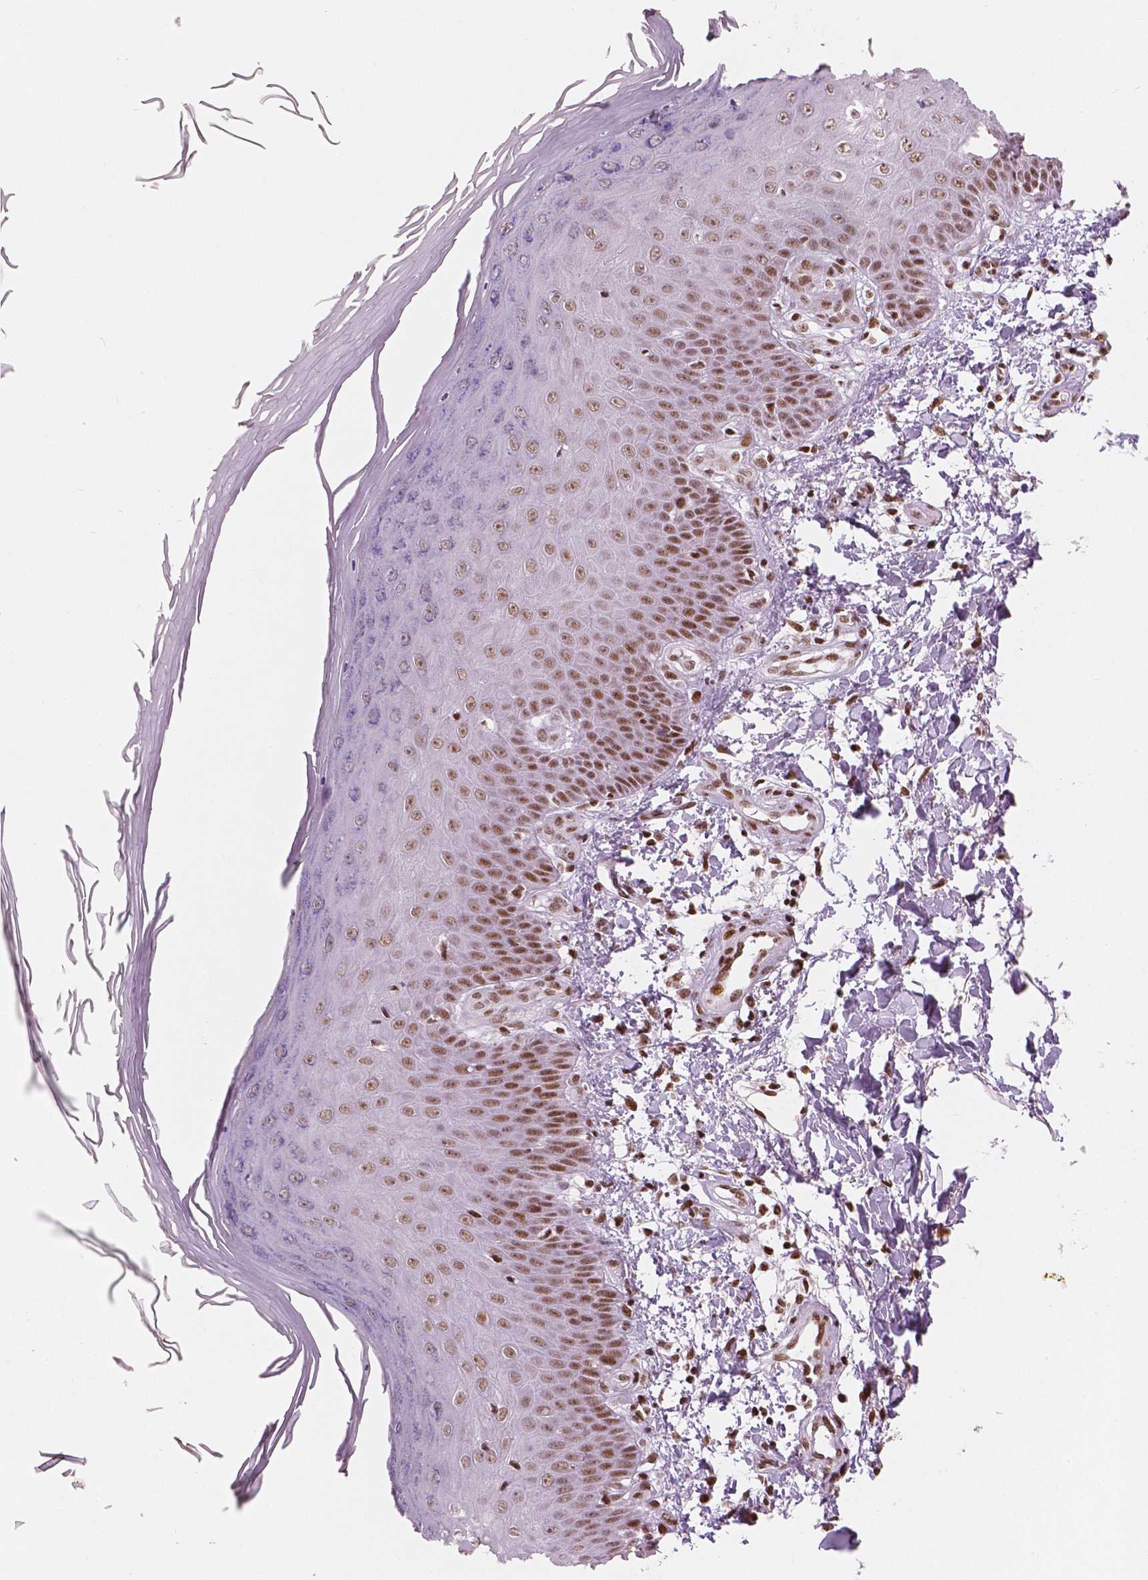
{"staining": {"intensity": "strong", "quantity": ">75%", "location": "nuclear"}, "tissue": "skin", "cell_type": "Fibroblasts", "image_type": "normal", "snomed": [{"axis": "morphology", "description": "Normal tissue, NOS"}, {"axis": "topography", "description": "Skin"}], "caption": "High-power microscopy captured an immunohistochemistry (IHC) micrograph of unremarkable skin, revealing strong nuclear expression in about >75% of fibroblasts.", "gene": "BRD4", "patient": {"sex": "female", "age": 62}}